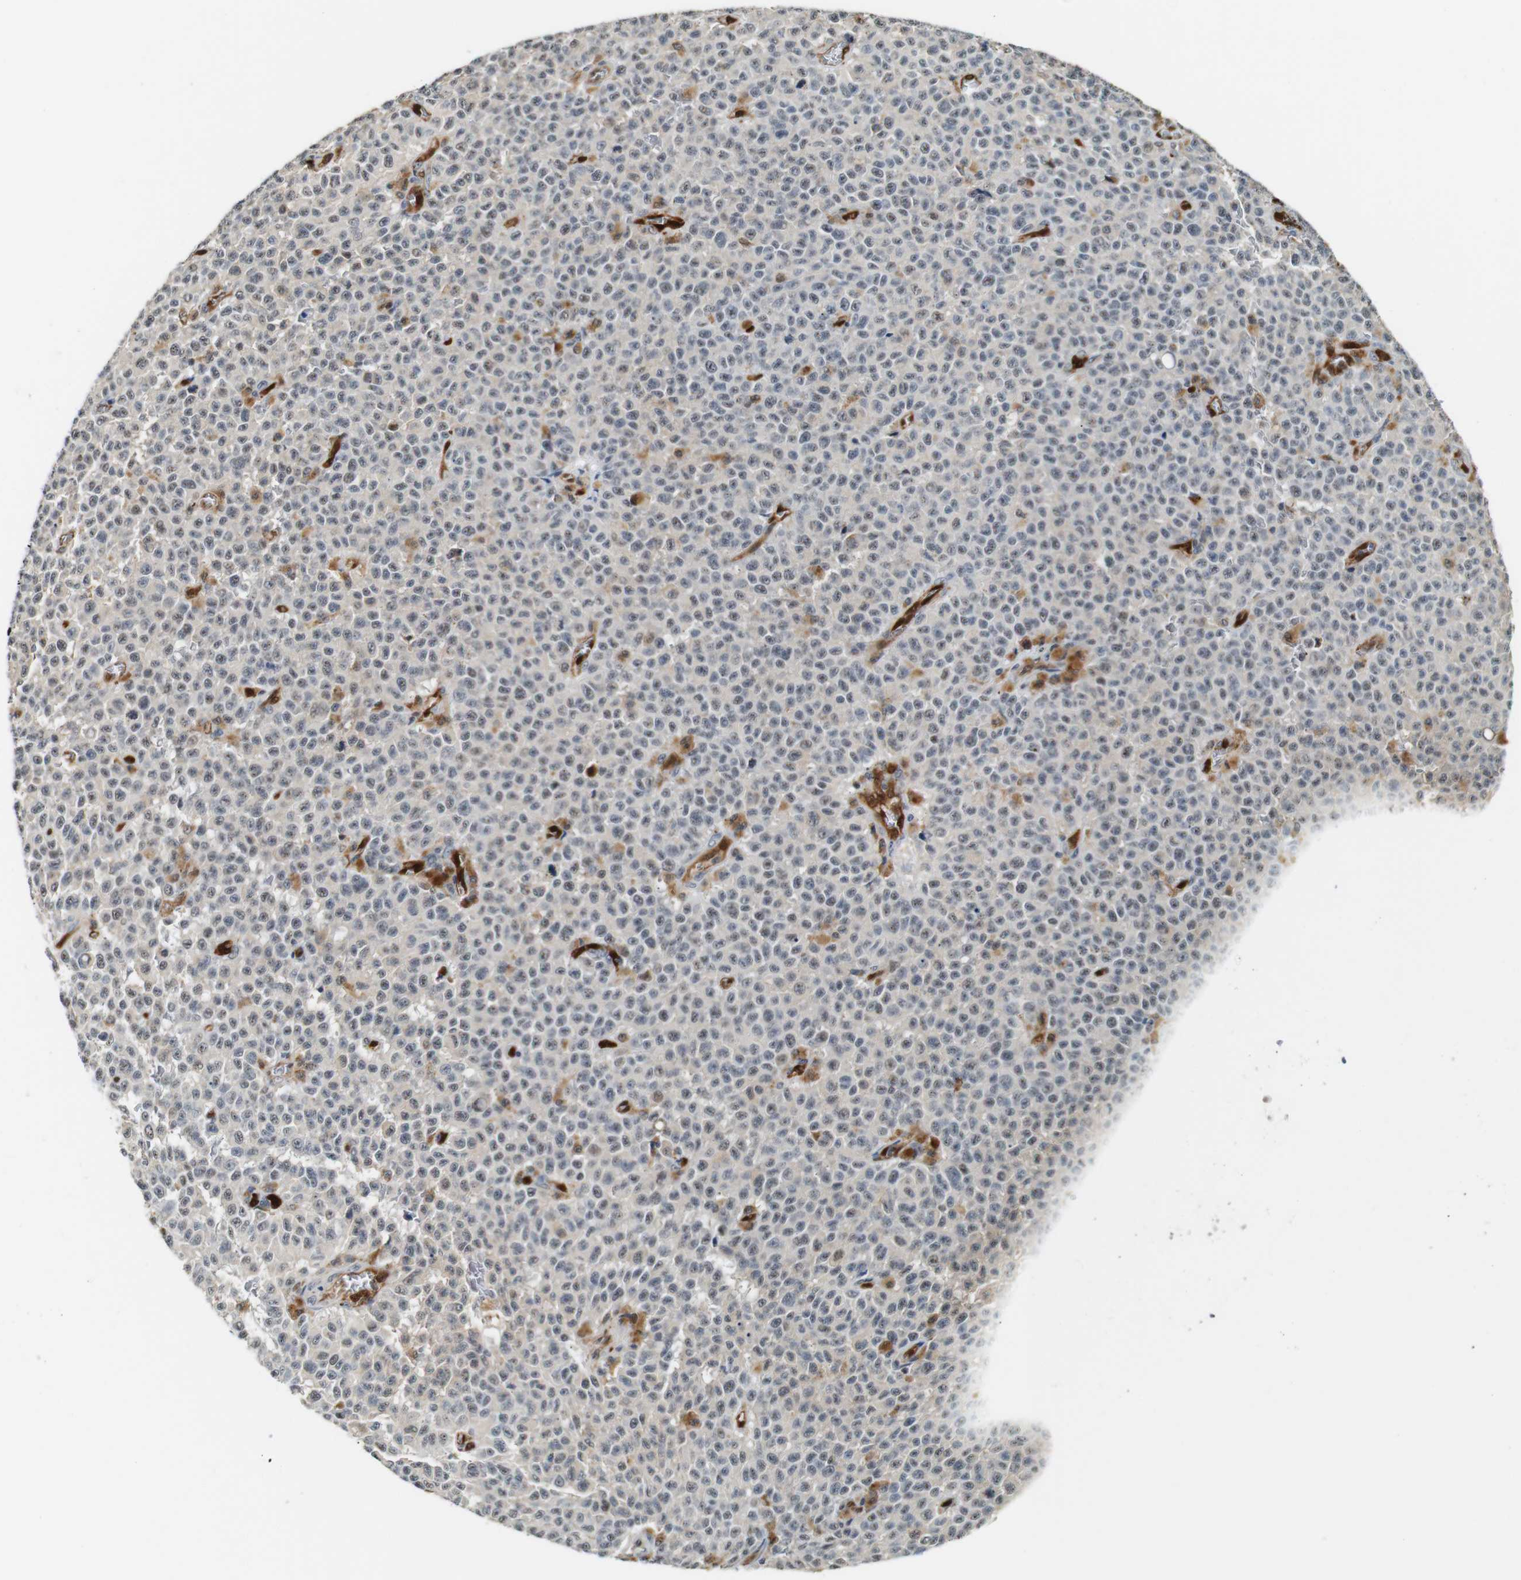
{"staining": {"intensity": "negative", "quantity": "none", "location": "none"}, "tissue": "melanoma", "cell_type": "Tumor cells", "image_type": "cancer", "snomed": [{"axis": "morphology", "description": "Malignant melanoma, NOS"}, {"axis": "topography", "description": "Skin"}], "caption": "Malignant melanoma stained for a protein using IHC exhibits no staining tumor cells.", "gene": "LXN", "patient": {"sex": "female", "age": 82}}